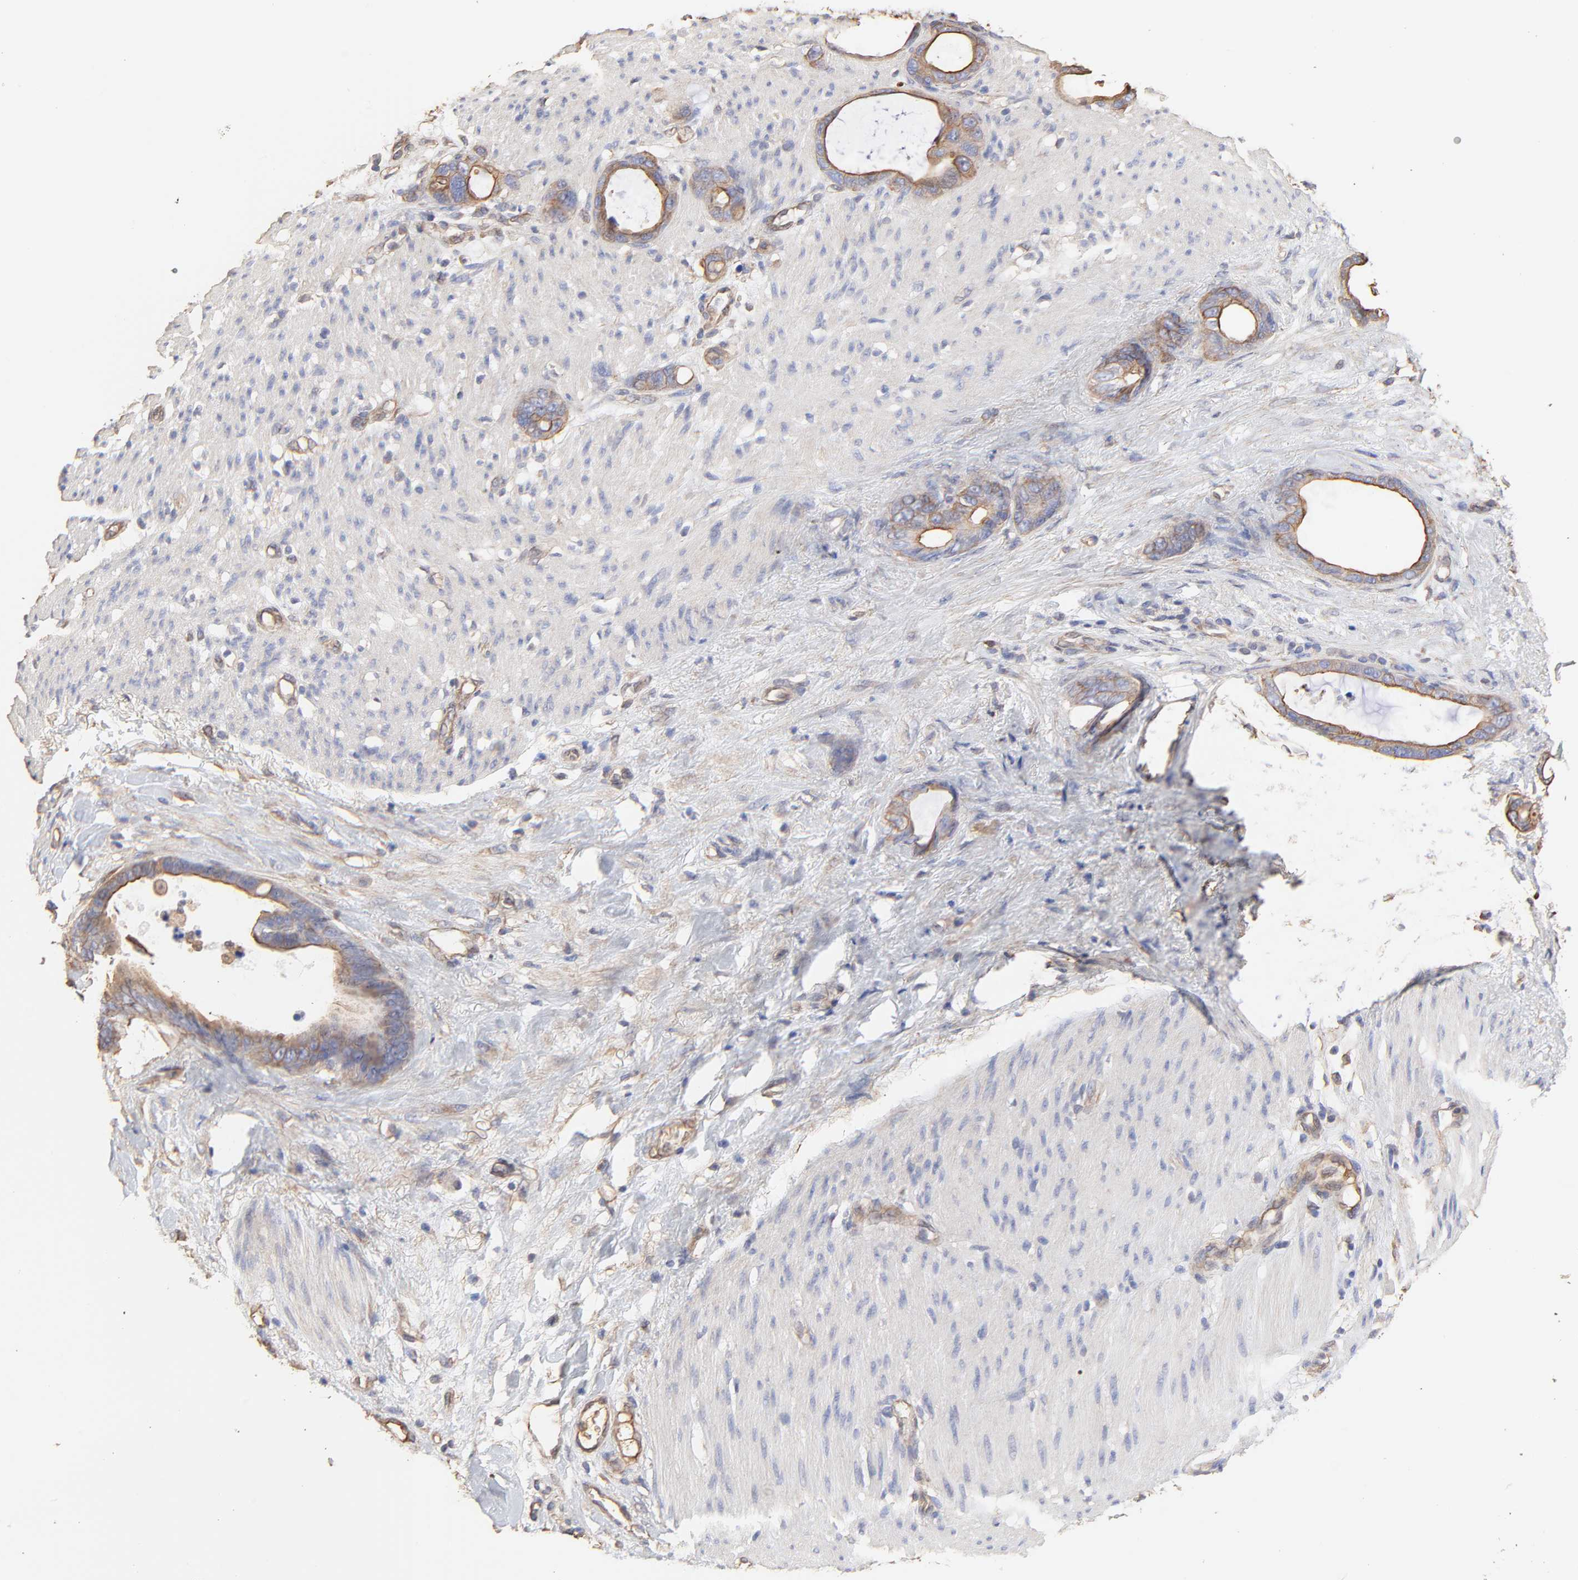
{"staining": {"intensity": "moderate", "quantity": ">75%", "location": "cytoplasmic/membranous"}, "tissue": "stomach cancer", "cell_type": "Tumor cells", "image_type": "cancer", "snomed": [{"axis": "morphology", "description": "Adenocarcinoma, NOS"}, {"axis": "topography", "description": "Stomach"}], "caption": "Brown immunohistochemical staining in stomach cancer demonstrates moderate cytoplasmic/membranous expression in approximately >75% of tumor cells.", "gene": "LRCH2", "patient": {"sex": "female", "age": 75}}